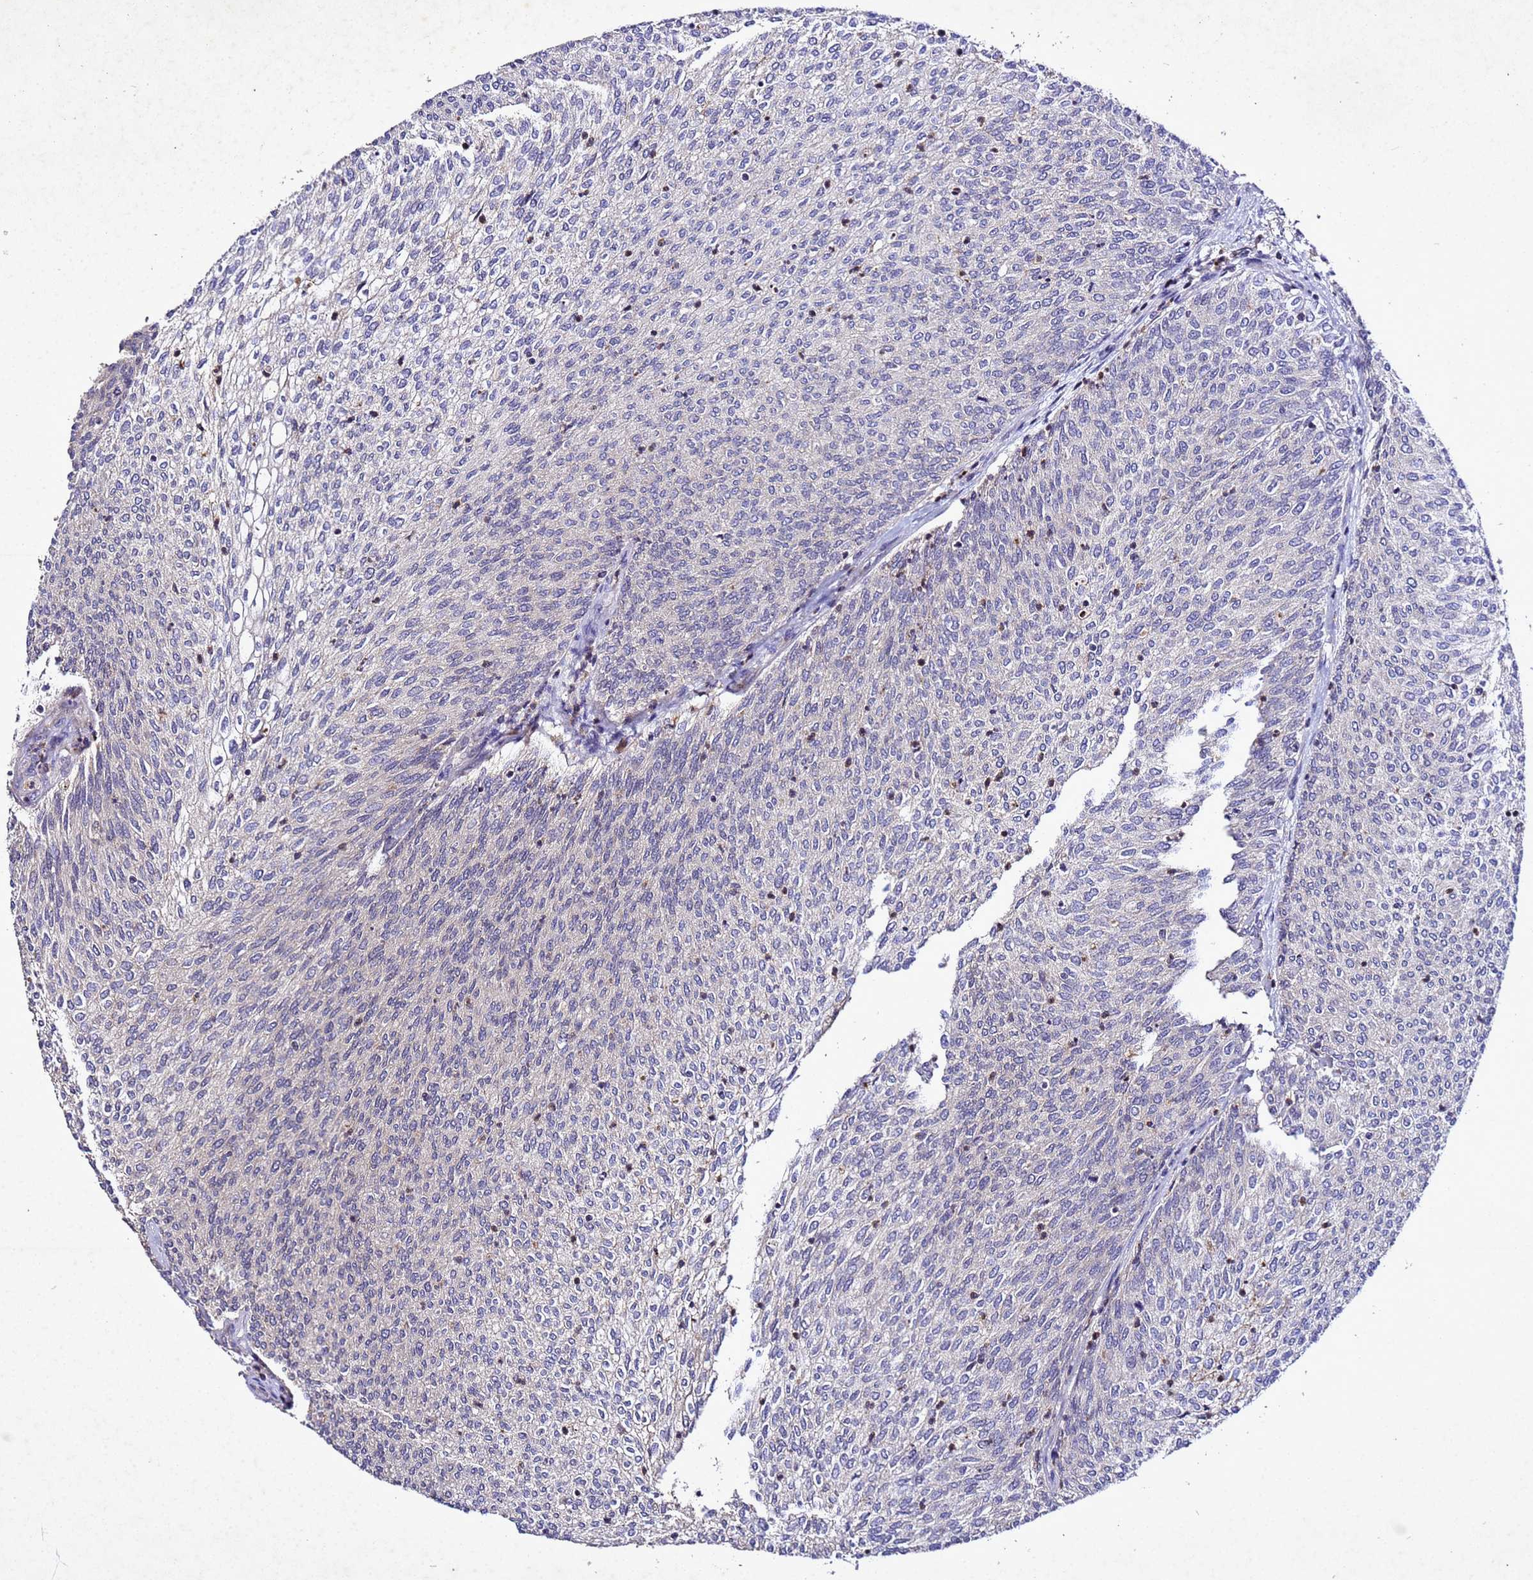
{"staining": {"intensity": "negative", "quantity": "none", "location": "none"}, "tissue": "urothelial cancer", "cell_type": "Tumor cells", "image_type": "cancer", "snomed": [{"axis": "morphology", "description": "Urothelial carcinoma, Low grade"}, {"axis": "topography", "description": "Urinary bladder"}], "caption": "IHC photomicrograph of human low-grade urothelial carcinoma stained for a protein (brown), which exhibits no staining in tumor cells.", "gene": "SV2B", "patient": {"sex": "female", "age": 79}}